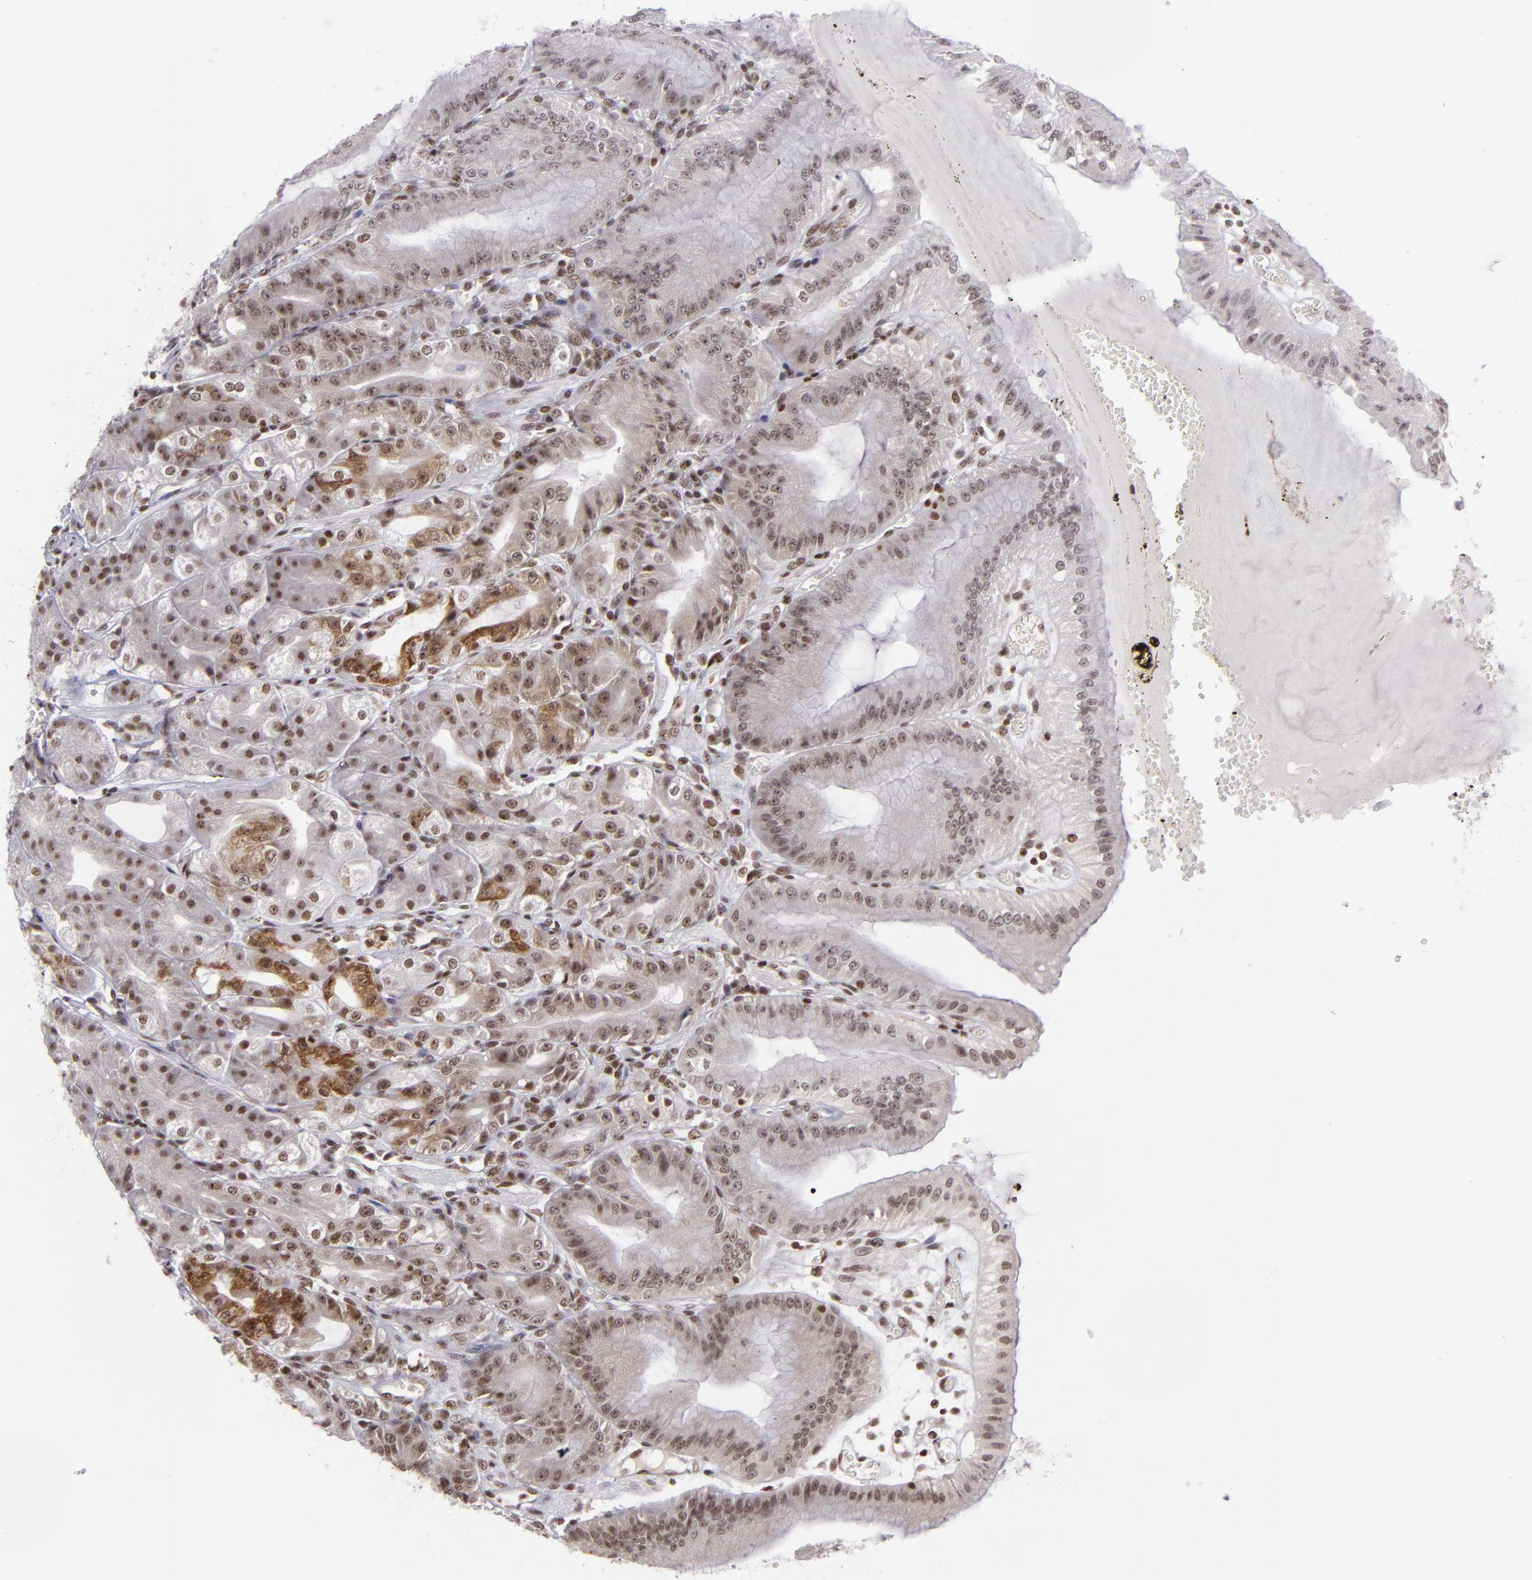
{"staining": {"intensity": "moderate", "quantity": "25%-75%", "location": "cytoplasmic/membranous,nuclear"}, "tissue": "stomach", "cell_type": "Glandular cells", "image_type": "normal", "snomed": [{"axis": "morphology", "description": "Normal tissue, NOS"}, {"axis": "topography", "description": "Stomach, lower"}], "caption": "Protein staining by immunohistochemistry (IHC) demonstrates moderate cytoplasmic/membranous,nuclear staining in about 25%-75% of glandular cells in normal stomach.", "gene": "ZFX", "patient": {"sex": "male", "age": 71}}